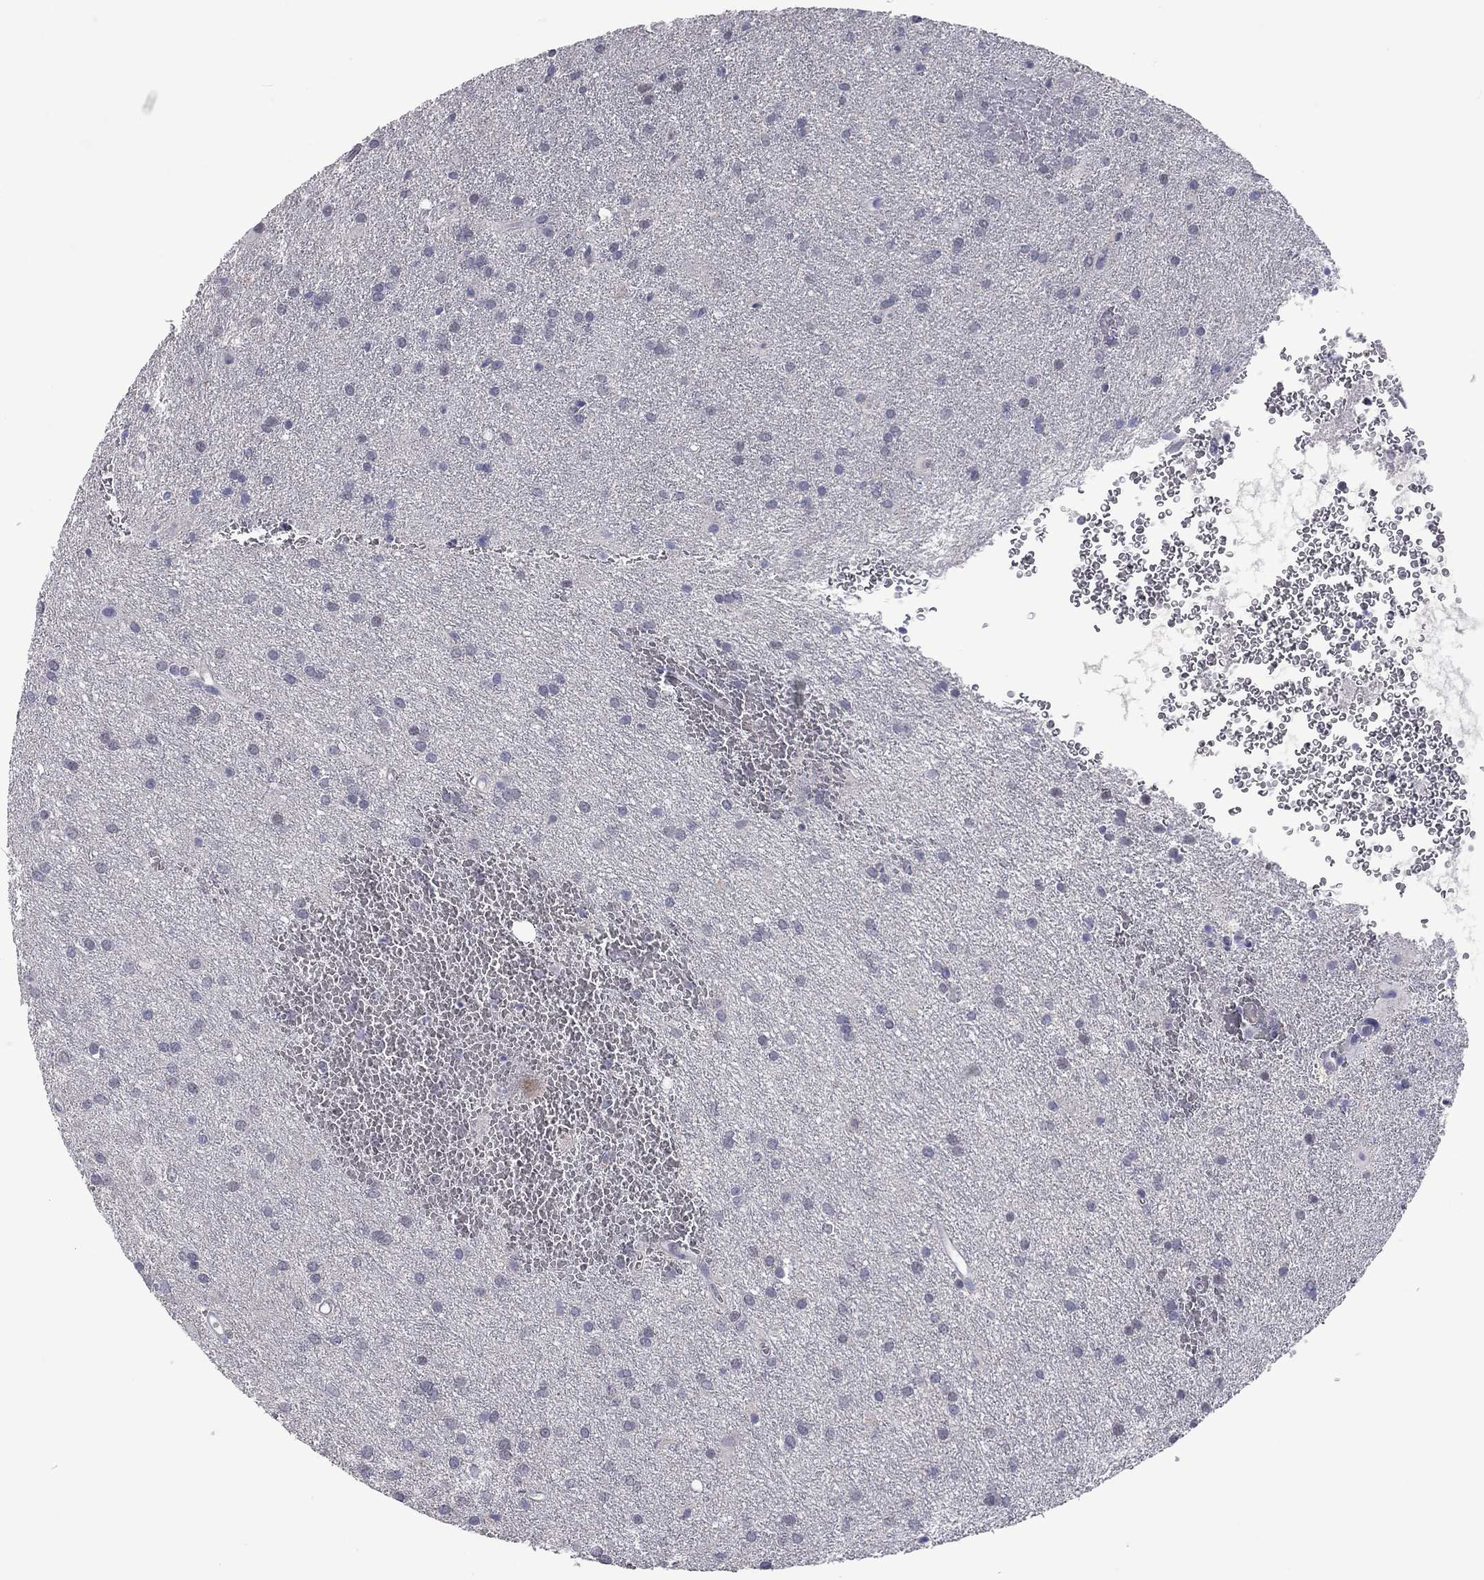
{"staining": {"intensity": "negative", "quantity": "none", "location": "none"}, "tissue": "glioma", "cell_type": "Tumor cells", "image_type": "cancer", "snomed": [{"axis": "morphology", "description": "Glioma, malignant, Low grade"}, {"axis": "topography", "description": "Brain"}], "caption": "This is an IHC histopathology image of human malignant glioma (low-grade). There is no staining in tumor cells.", "gene": "IP6K3", "patient": {"sex": "male", "age": 58}}